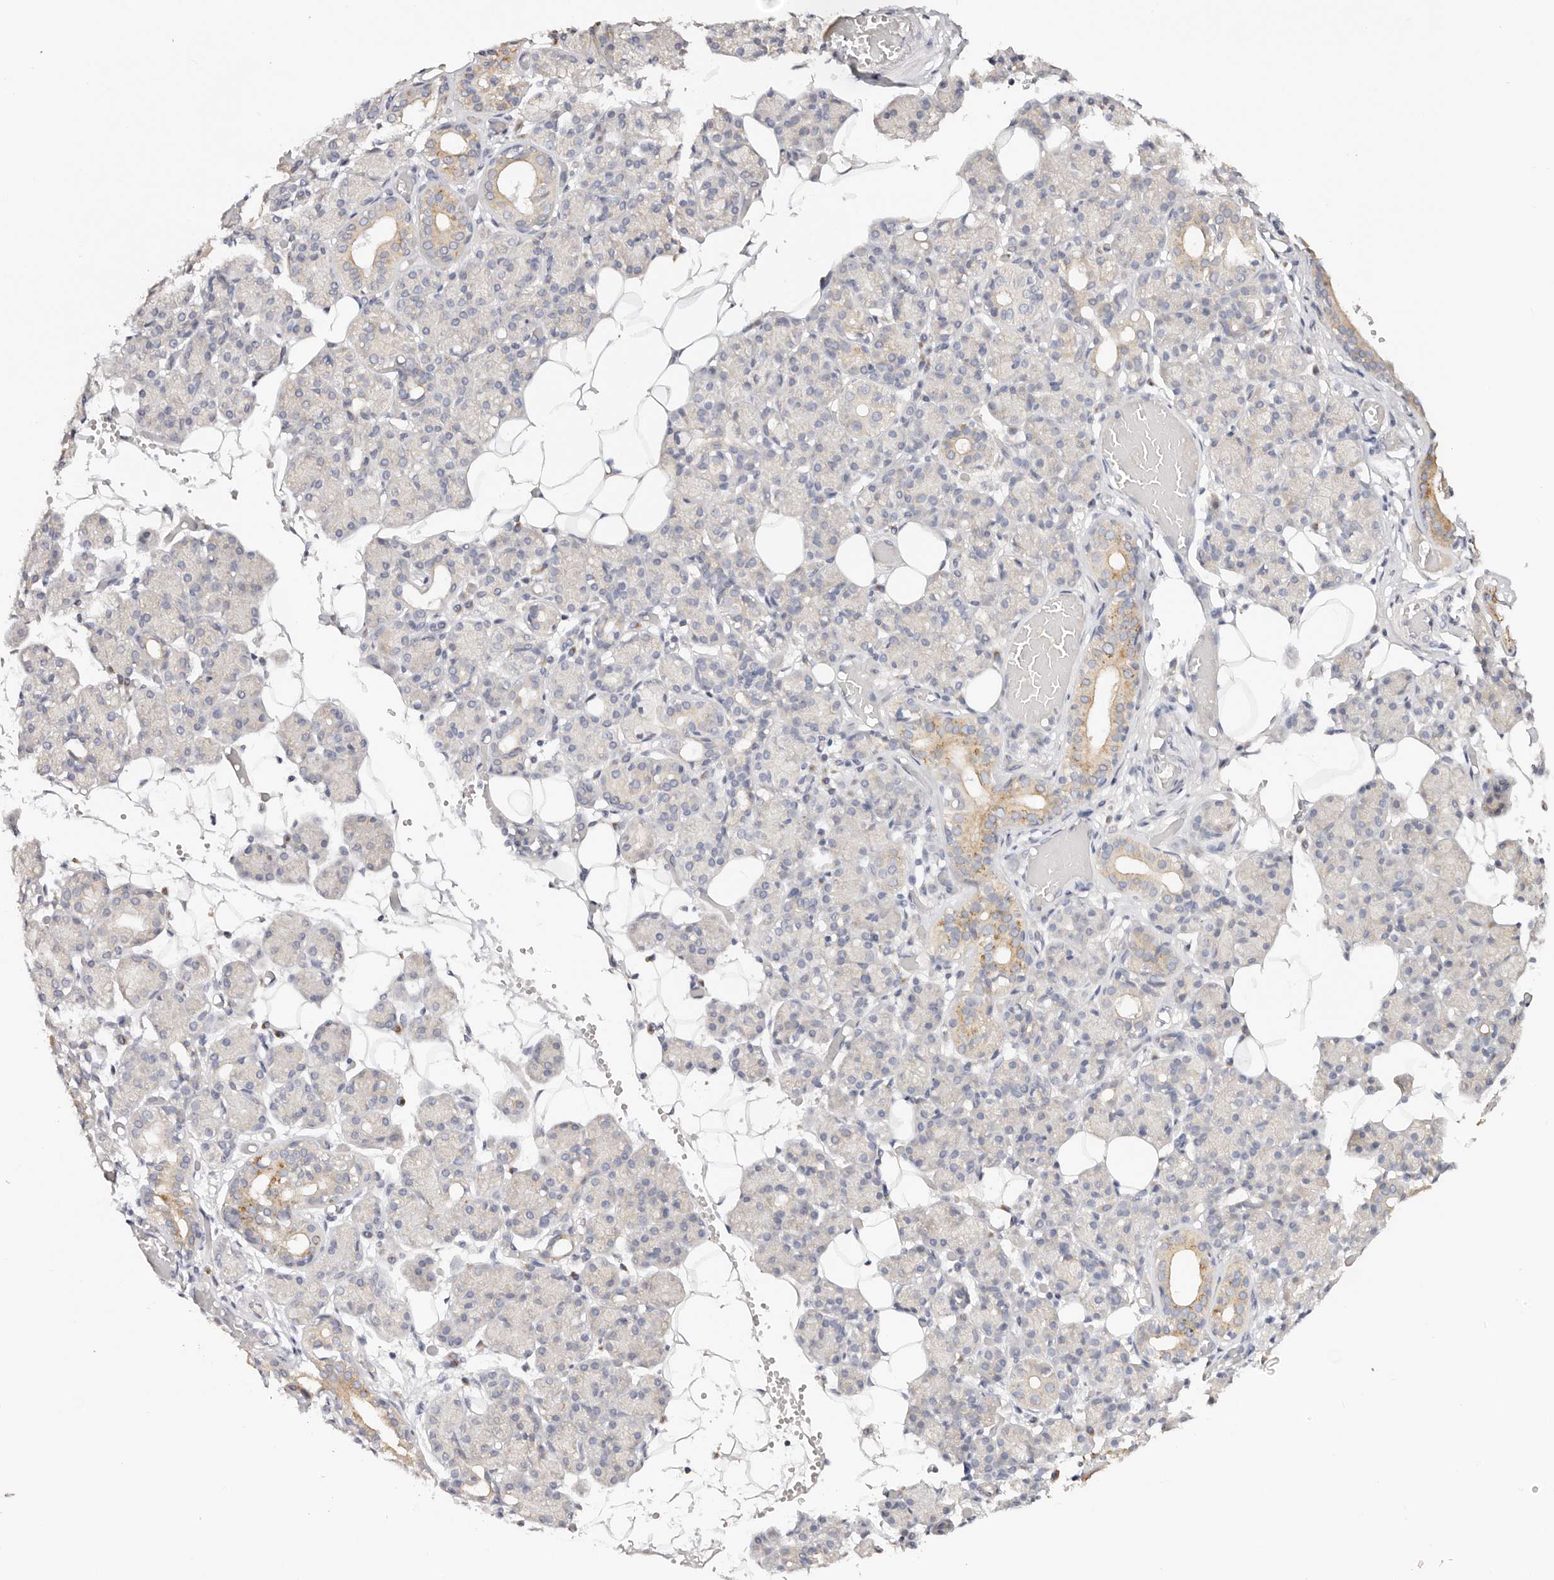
{"staining": {"intensity": "weak", "quantity": "<25%", "location": "cytoplasmic/membranous"}, "tissue": "salivary gland", "cell_type": "Glandular cells", "image_type": "normal", "snomed": [{"axis": "morphology", "description": "Normal tissue, NOS"}, {"axis": "topography", "description": "Salivary gland"}], "caption": "Photomicrograph shows no significant protein expression in glandular cells of unremarkable salivary gland.", "gene": "DNASE1", "patient": {"sex": "male", "age": 63}}